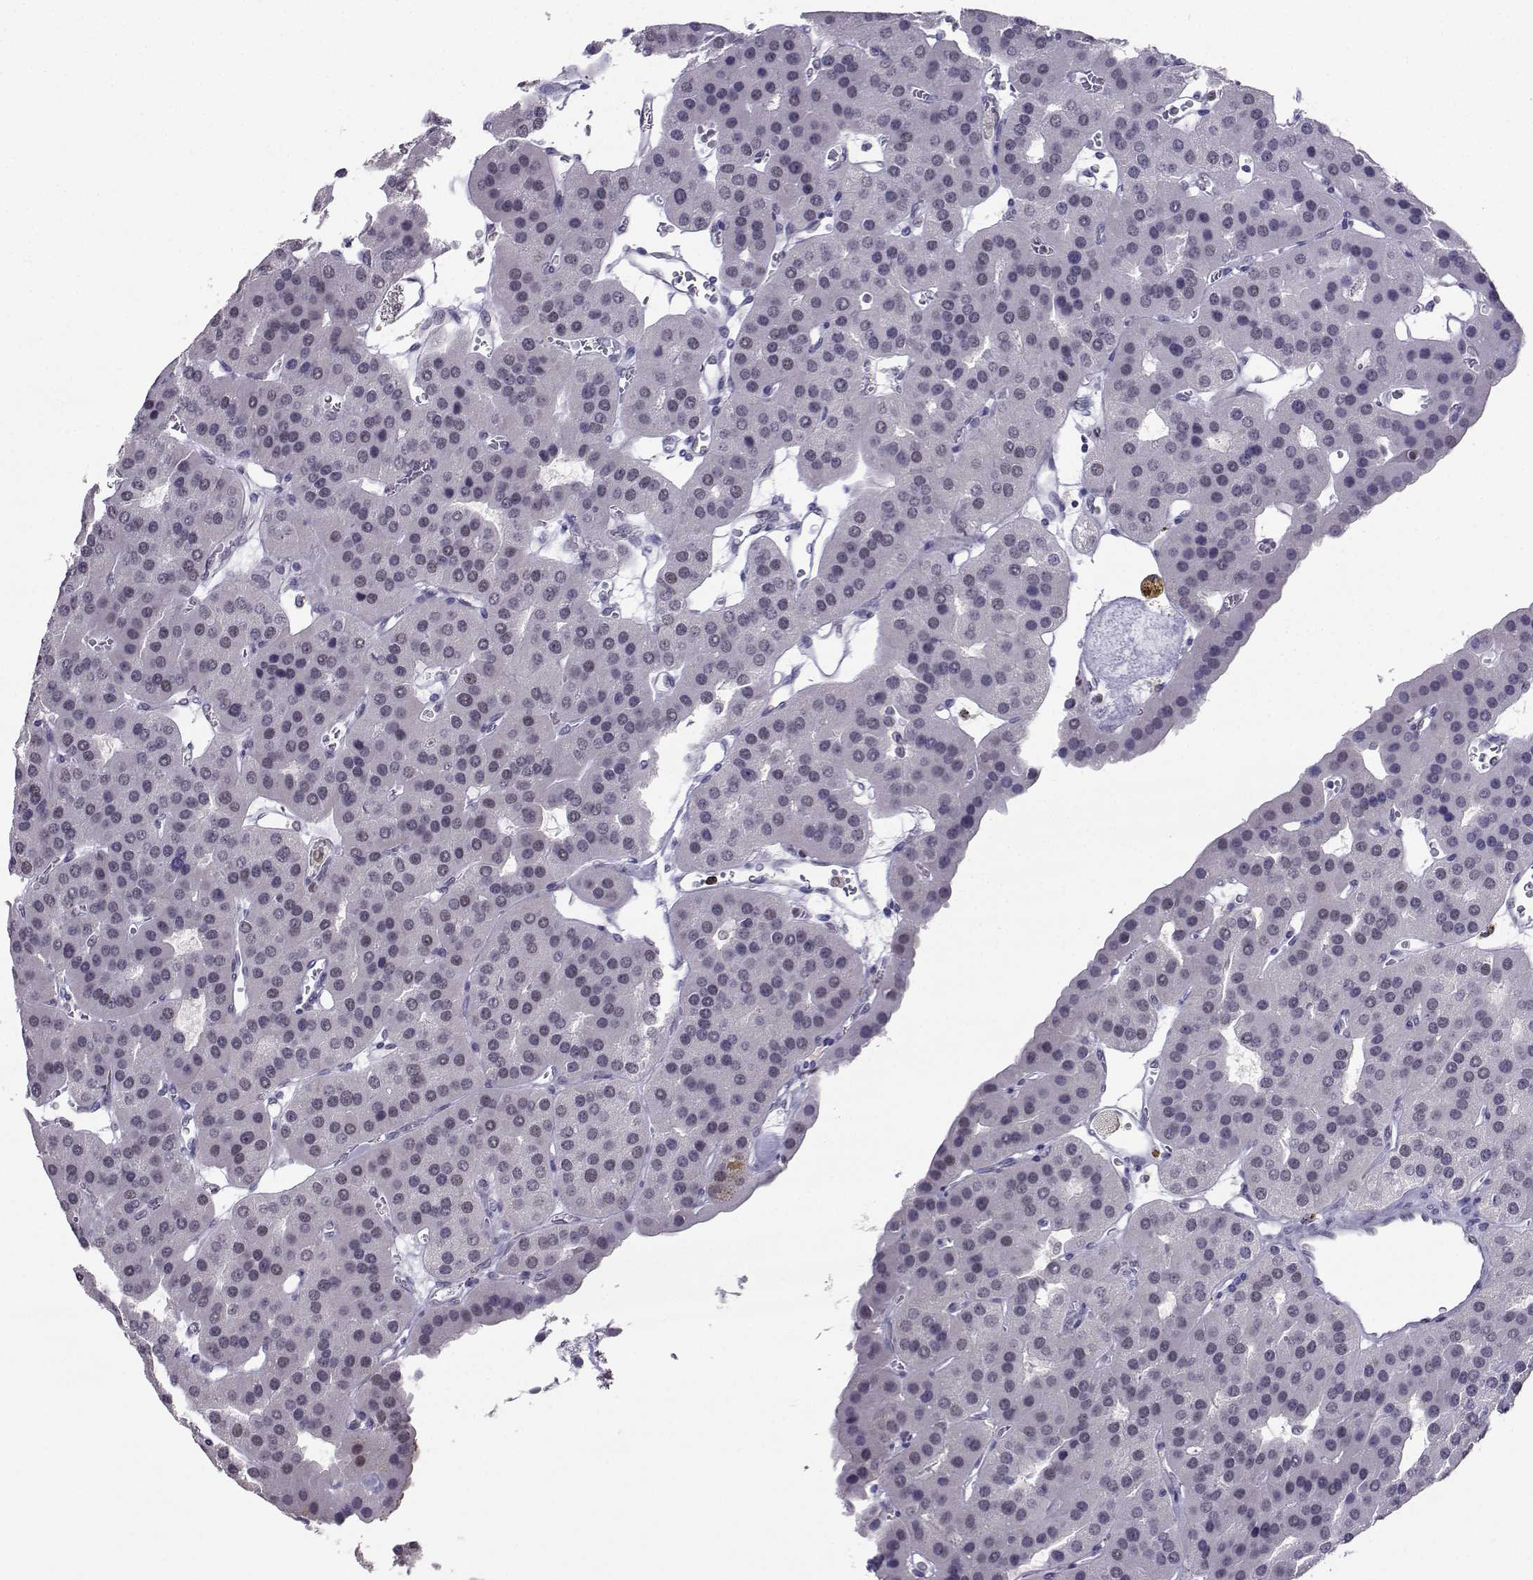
{"staining": {"intensity": "negative", "quantity": "none", "location": "none"}, "tissue": "parathyroid gland", "cell_type": "Glandular cells", "image_type": "normal", "snomed": [{"axis": "morphology", "description": "Normal tissue, NOS"}, {"axis": "morphology", "description": "Adenoma, NOS"}, {"axis": "topography", "description": "Parathyroid gland"}], "caption": "IHC histopathology image of benign parathyroid gland stained for a protein (brown), which displays no expression in glandular cells.", "gene": "TEDC2", "patient": {"sex": "female", "age": 86}}